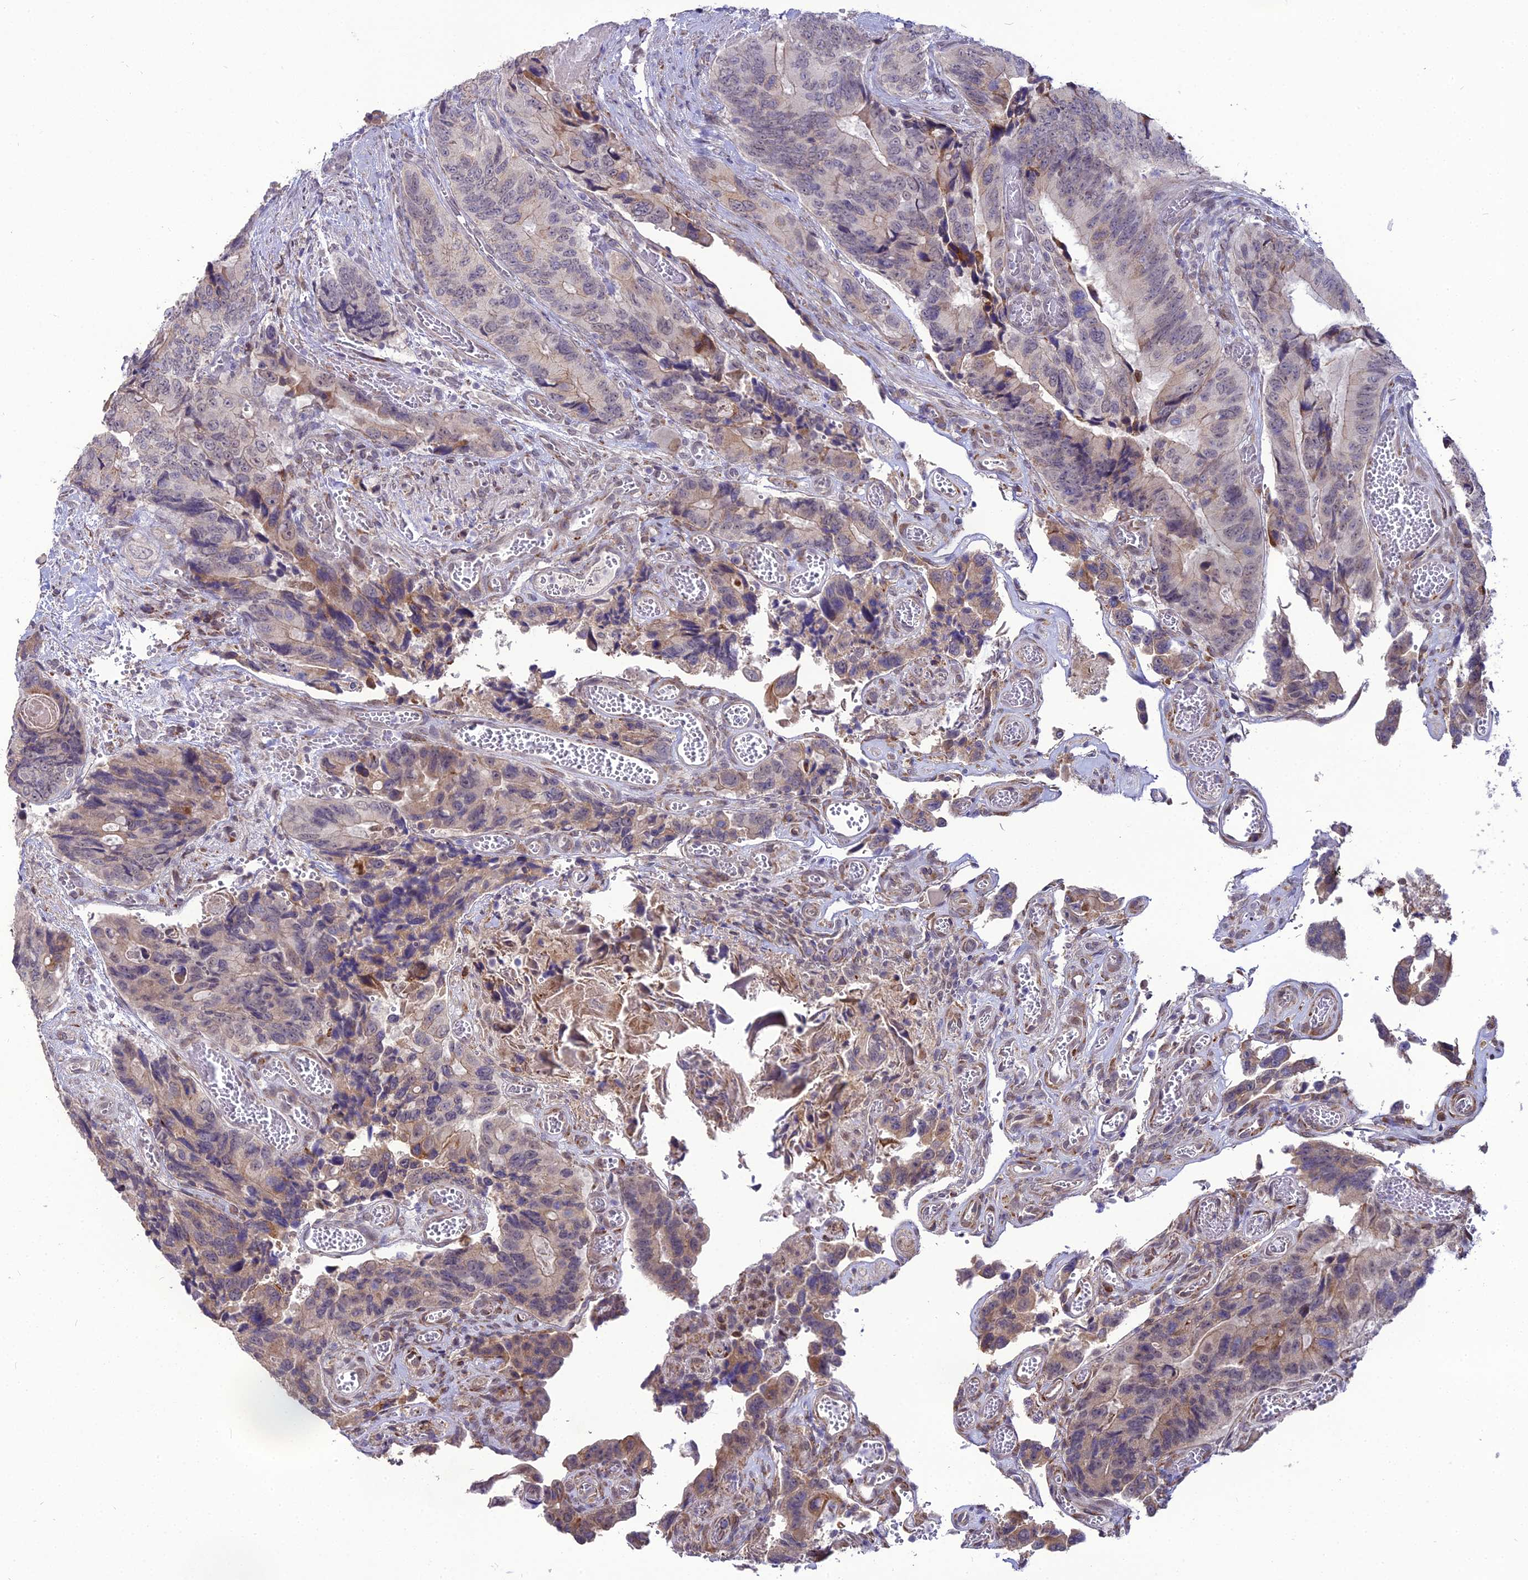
{"staining": {"intensity": "moderate", "quantity": "25%-75%", "location": "cytoplasmic/membranous"}, "tissue": "colorectal cancer", "cell_type": "Tumor cells", "image_type": "cancer", "snomed": [{"axis": "morphology", "description": "Adenocarcinoma, NOS"}, {"axis": "topography", "description": "Colon"}], "caption": "Adenocarcinoma (colorectal) stained for a protein exhibits moderate cytoplasmic/membranous positivity in tumor cells.", "gene": "TROAP", "patient": {"sex": "male", "age": 84}}